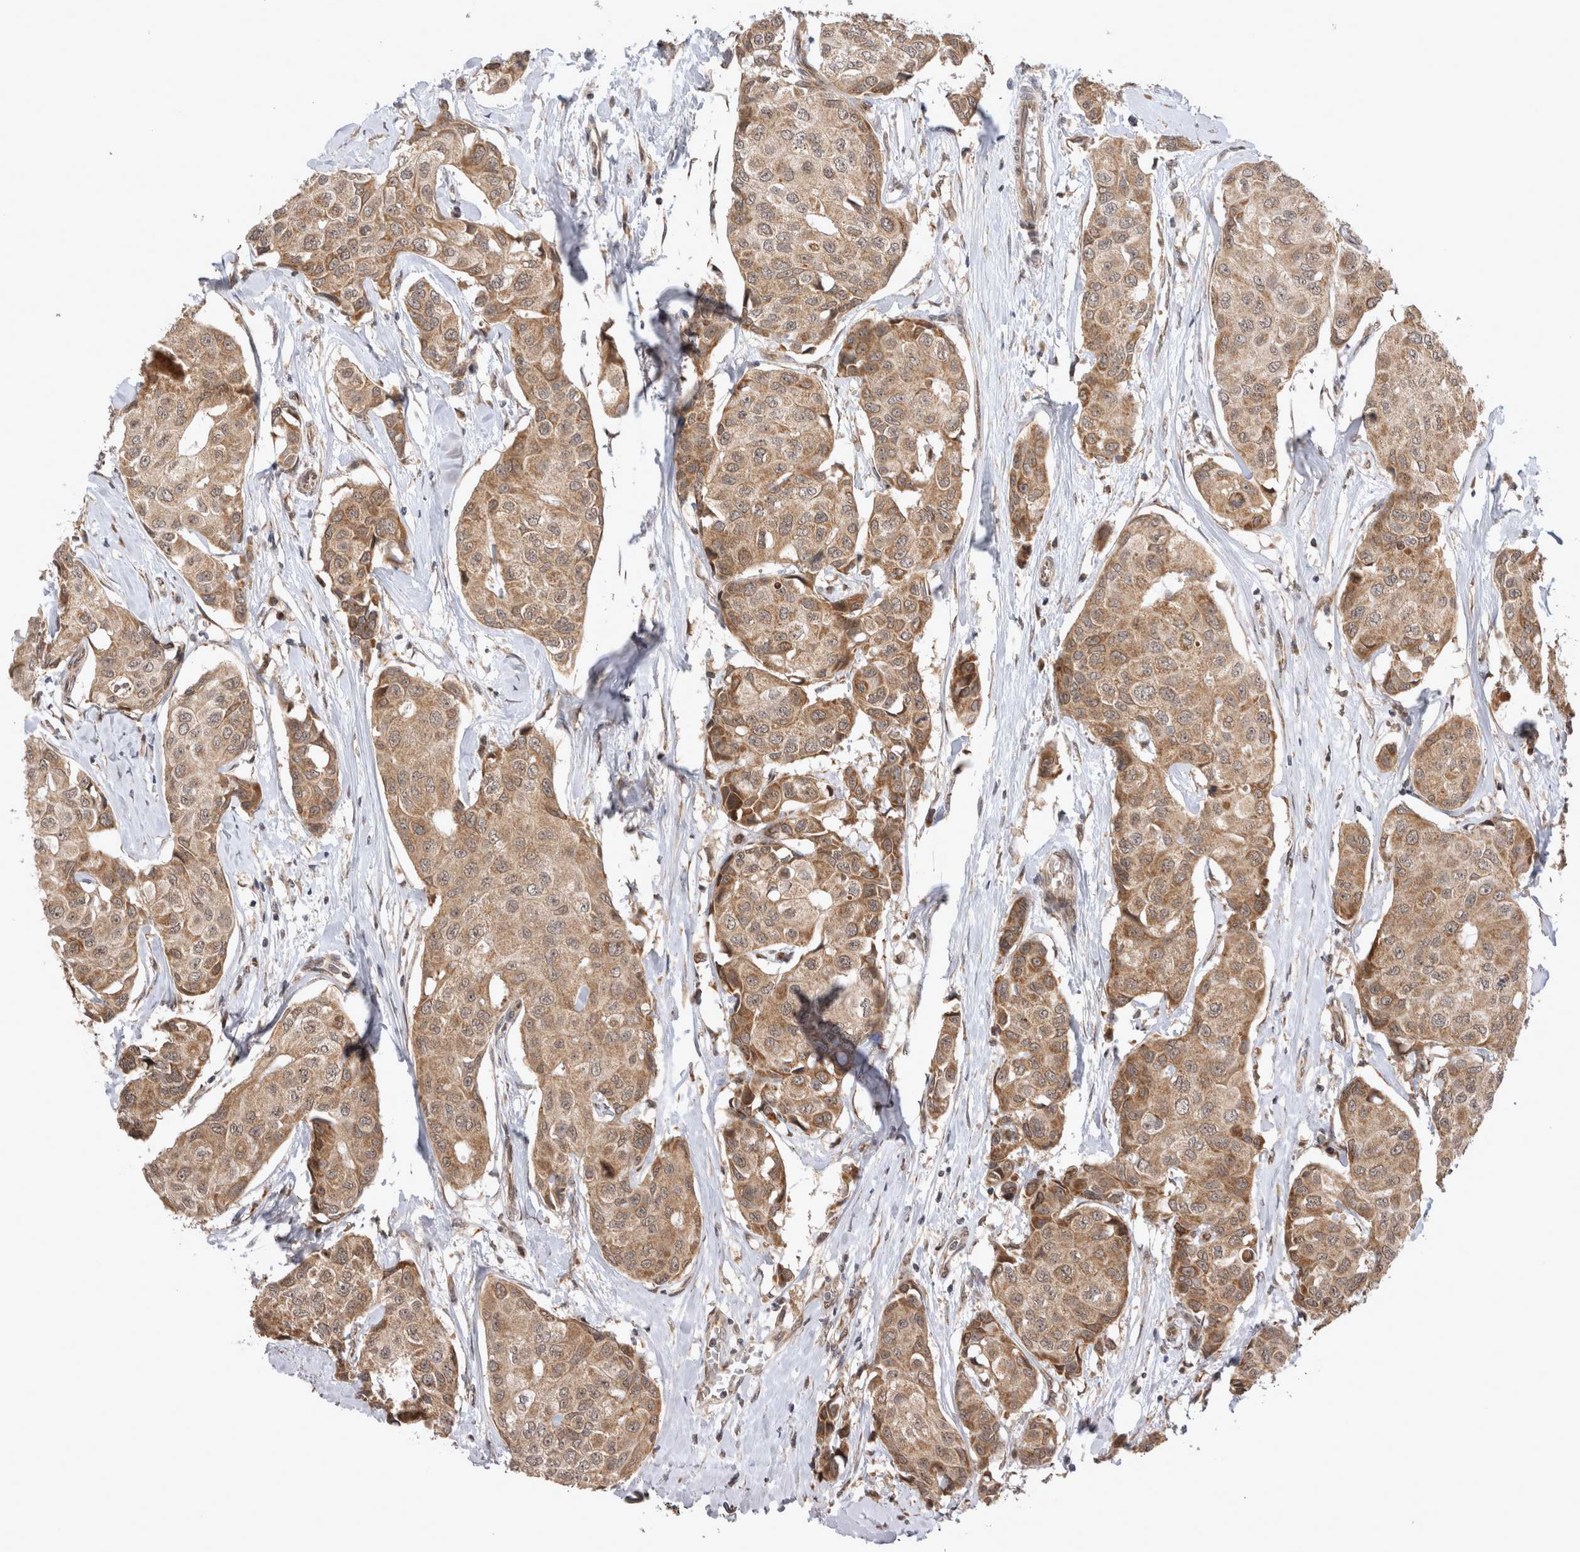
{"staining": {"intensity": "moderate", "quantity": ">75%", "location": "cytoplasmic/membranous"}, "tissue": "breast cancer", "cell_type": "Tumor cells", "image_type": "cancer", "snomed": [{"axis": "morphology", "description": "Duct carcinoma"}, {"axis": "topography", "description": "Breast"}], "caption": "Immunohistochemical staining of human breast infiltrating ductal carcinoma demonstrates moderate cytoplasmic/membranous protein positivity in approximately >75% of tumor cells.", "gene": "TMEM65", "patient": {"sex": "female", "age": 80}}